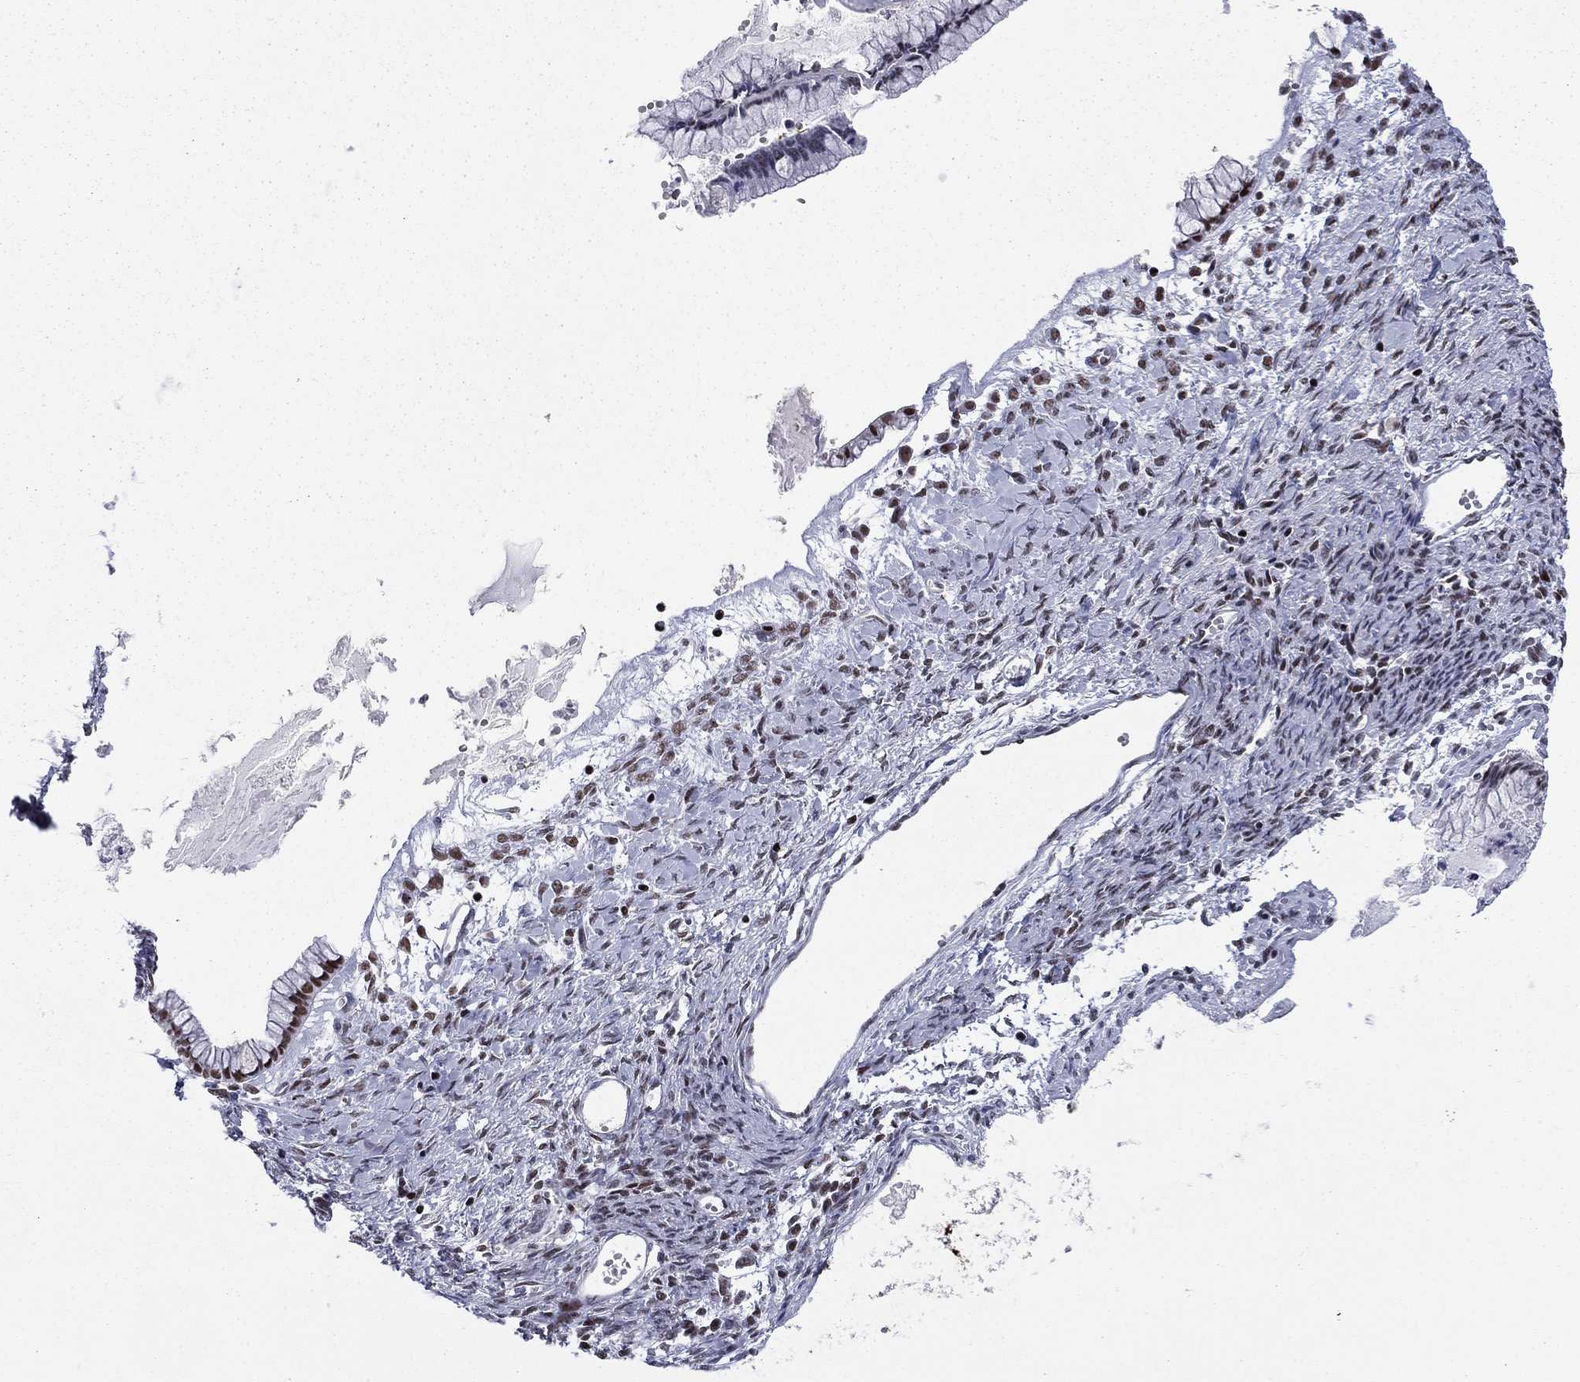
{"staining": {"intensity": "moderate", "quantity": ">75%", "location": "nuclear"}, "tissue": "ovarian cancer", "cell_type": "Tumor cells", "image_type": "cancer", "snomed": [{"axis": "morphology", "description": "Cystadenocarcinoma, mucinous, NOS"}, {"axis": "topography", "description": "Ovary"}], "caption": "High-magnification brightfield microscopy of ovarian cancer (mucinous cystadenocarcinoma) stained with DAB (brown) and counterstained with hematoxylin (blue). tumor cells exhibit moderate nuclear staining is seen in approximately>75% of cells. (DAB = brown stain, brightfield microscopy at high magnification).", "gene": "RPRD1B", "patient": {"sex": "female", "age": 67}}